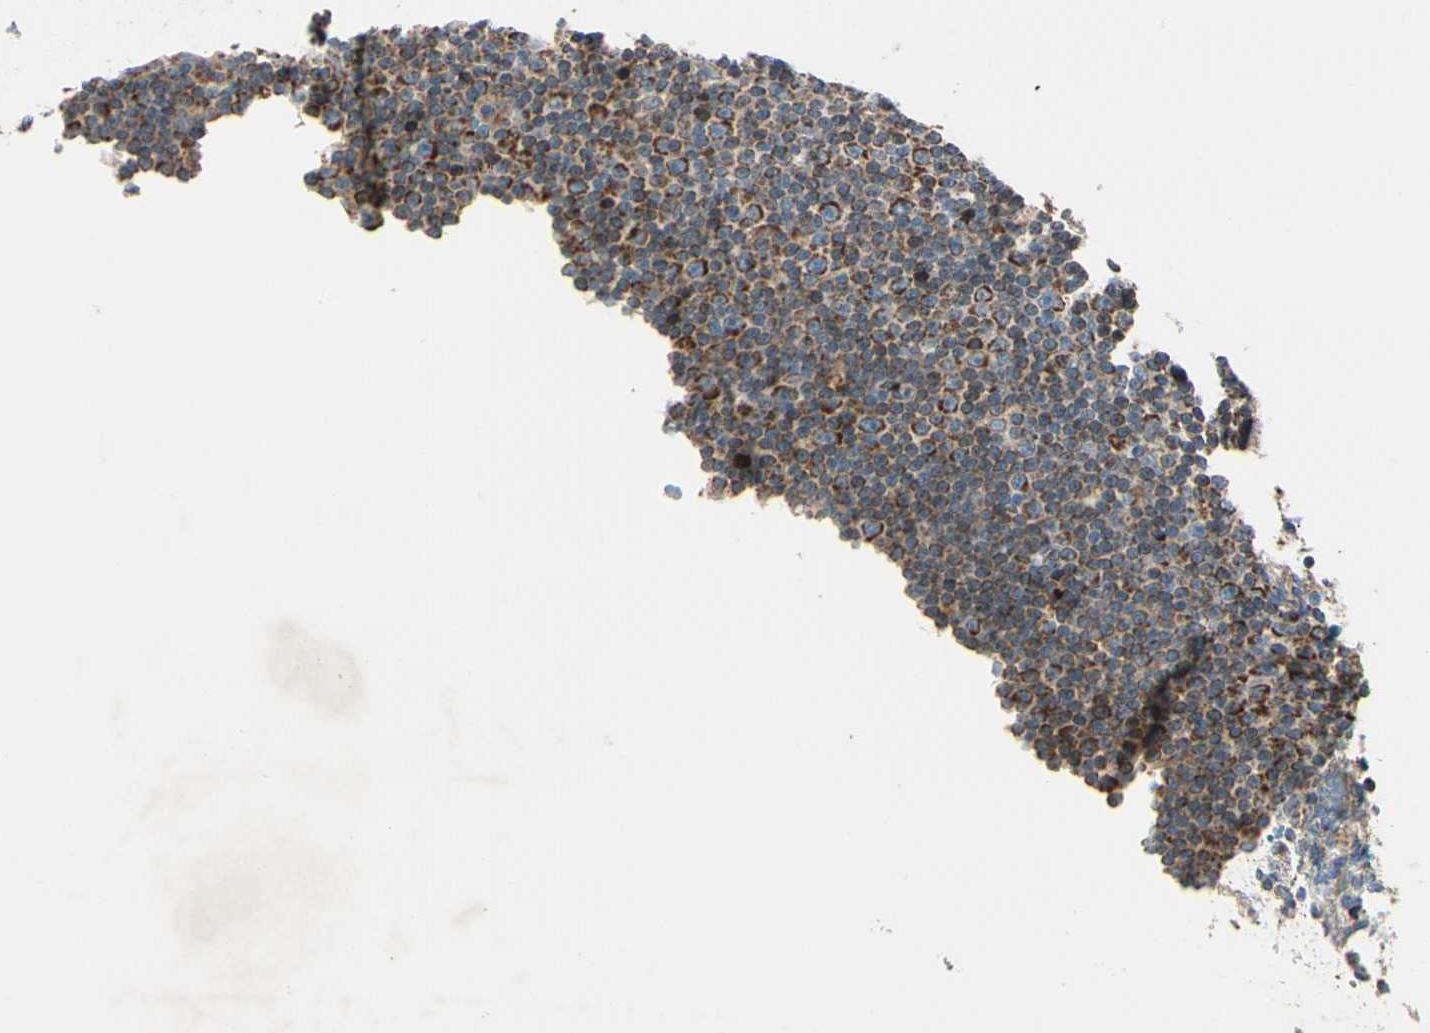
{"staining": {"intensity": "moderate", "quantity": ">75%", "location": "cytoplasmic/membranous"}, "tissue": "lymphoma", "cell_type": "Tumor cells", "image_type": "cancer", "snomed": [{"axis": "morphology", "description": "Malignant lymphoma, non-Hodgkin's type, Low grade"}, {"axis": "topography", "description": "Lymph node"}], "caption": "Immunohistochemistry (IHC) micrograph of neoplastic tissue: lymphoma stained using IHC exhibits medium levels of moderate protein expression localized specifically in the cytoplasmic/membranous of tumor cells, appearing as a cytoplasmic/membranous brown color.", "gene": "MRPL9", "patient": {"sex": "female", "age": 67}}